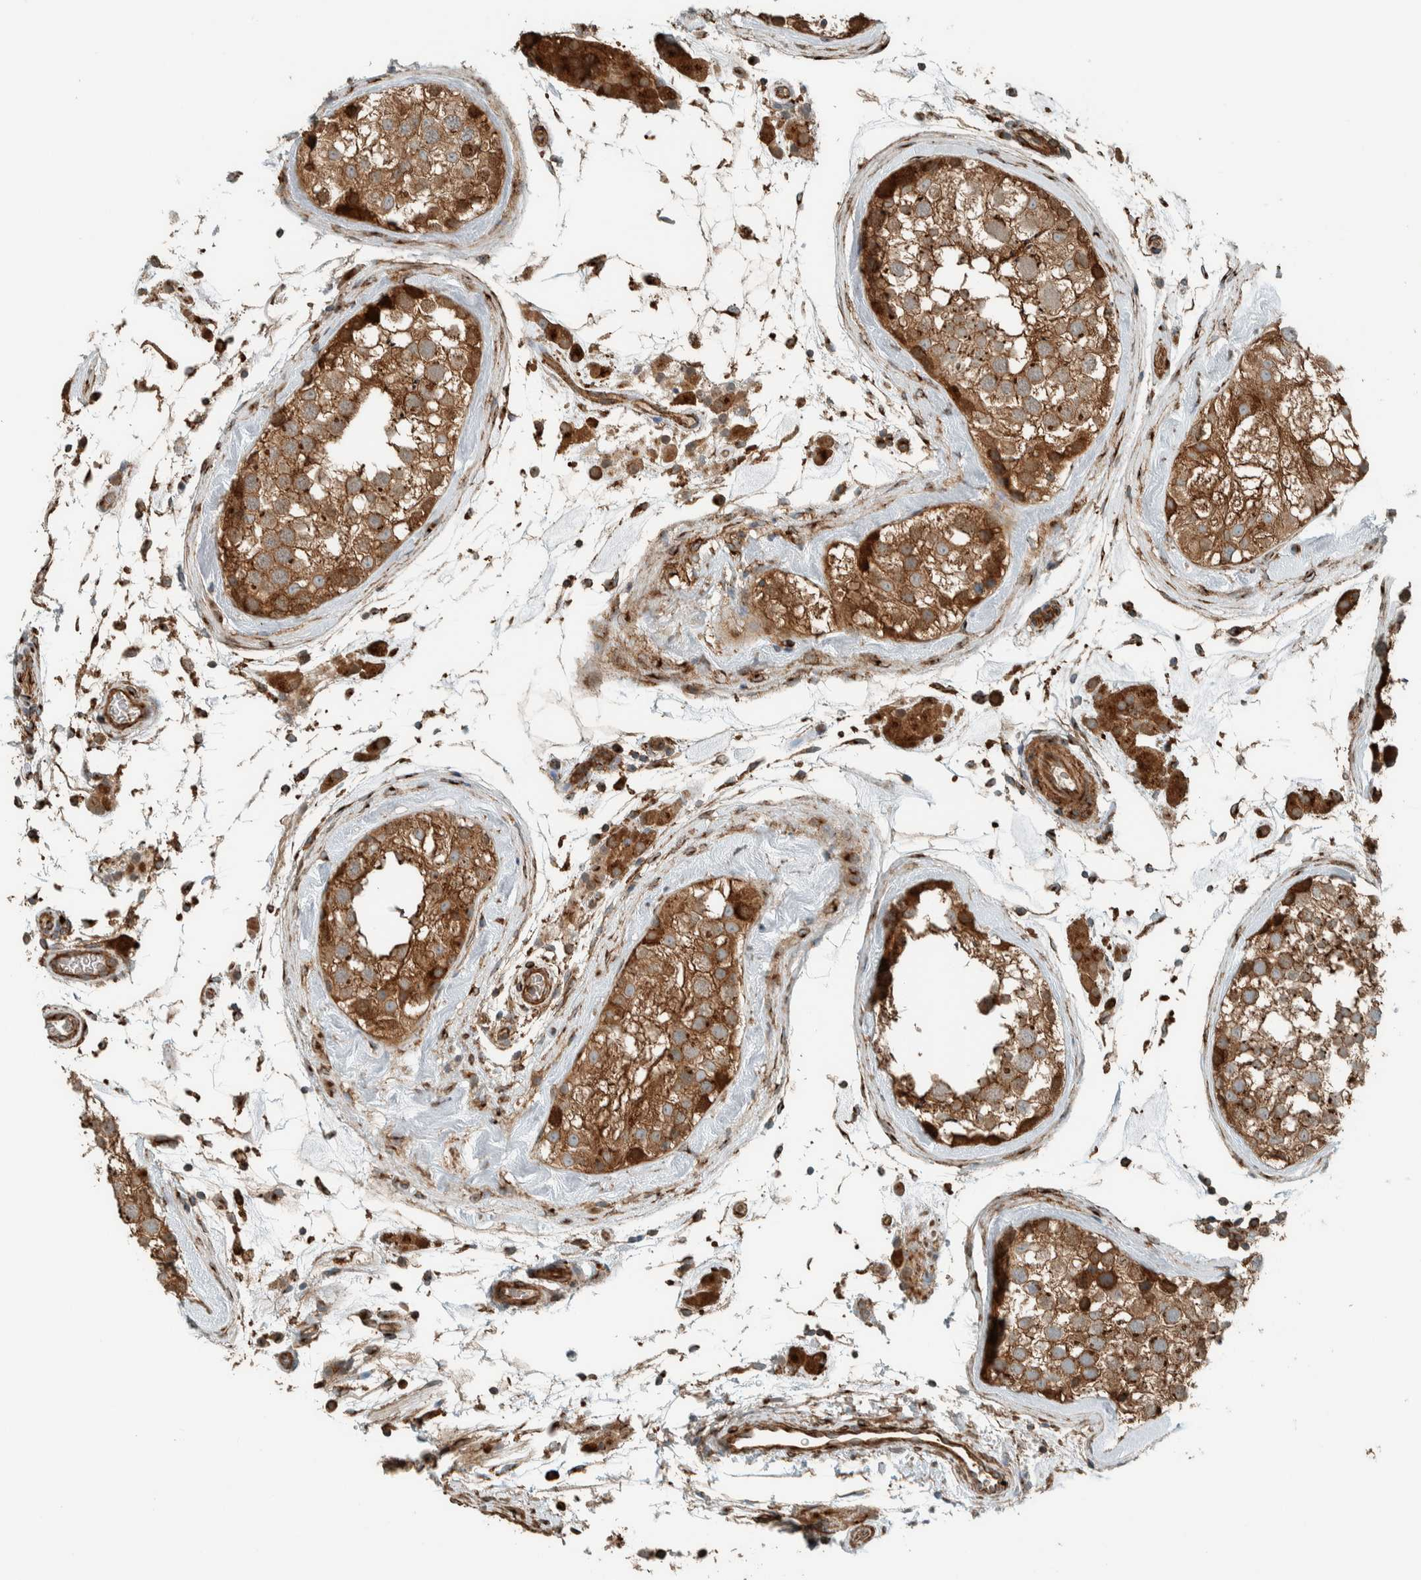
{"staining": {"intensity": "strong", "quantity": "25%-75%", "location": "cytoplasmic/membranous"}, "tissue": "testis", "cell_type": "Cells in seminiferous ducts", "image_type": "normal", "snomed": [{"axis": "morphology", "description": "Normal tissue, NOS"}, {"axis": "topography", "description": "Testis"}], "caption": "This is a photomicrograph of IHC staining of normal testis, which shows strong positivity in the cytoplasmic/membranous of cells in seminiferous ducts.", "gene": "EXOC7", "patient": {"sex": "male", "age": 46}}